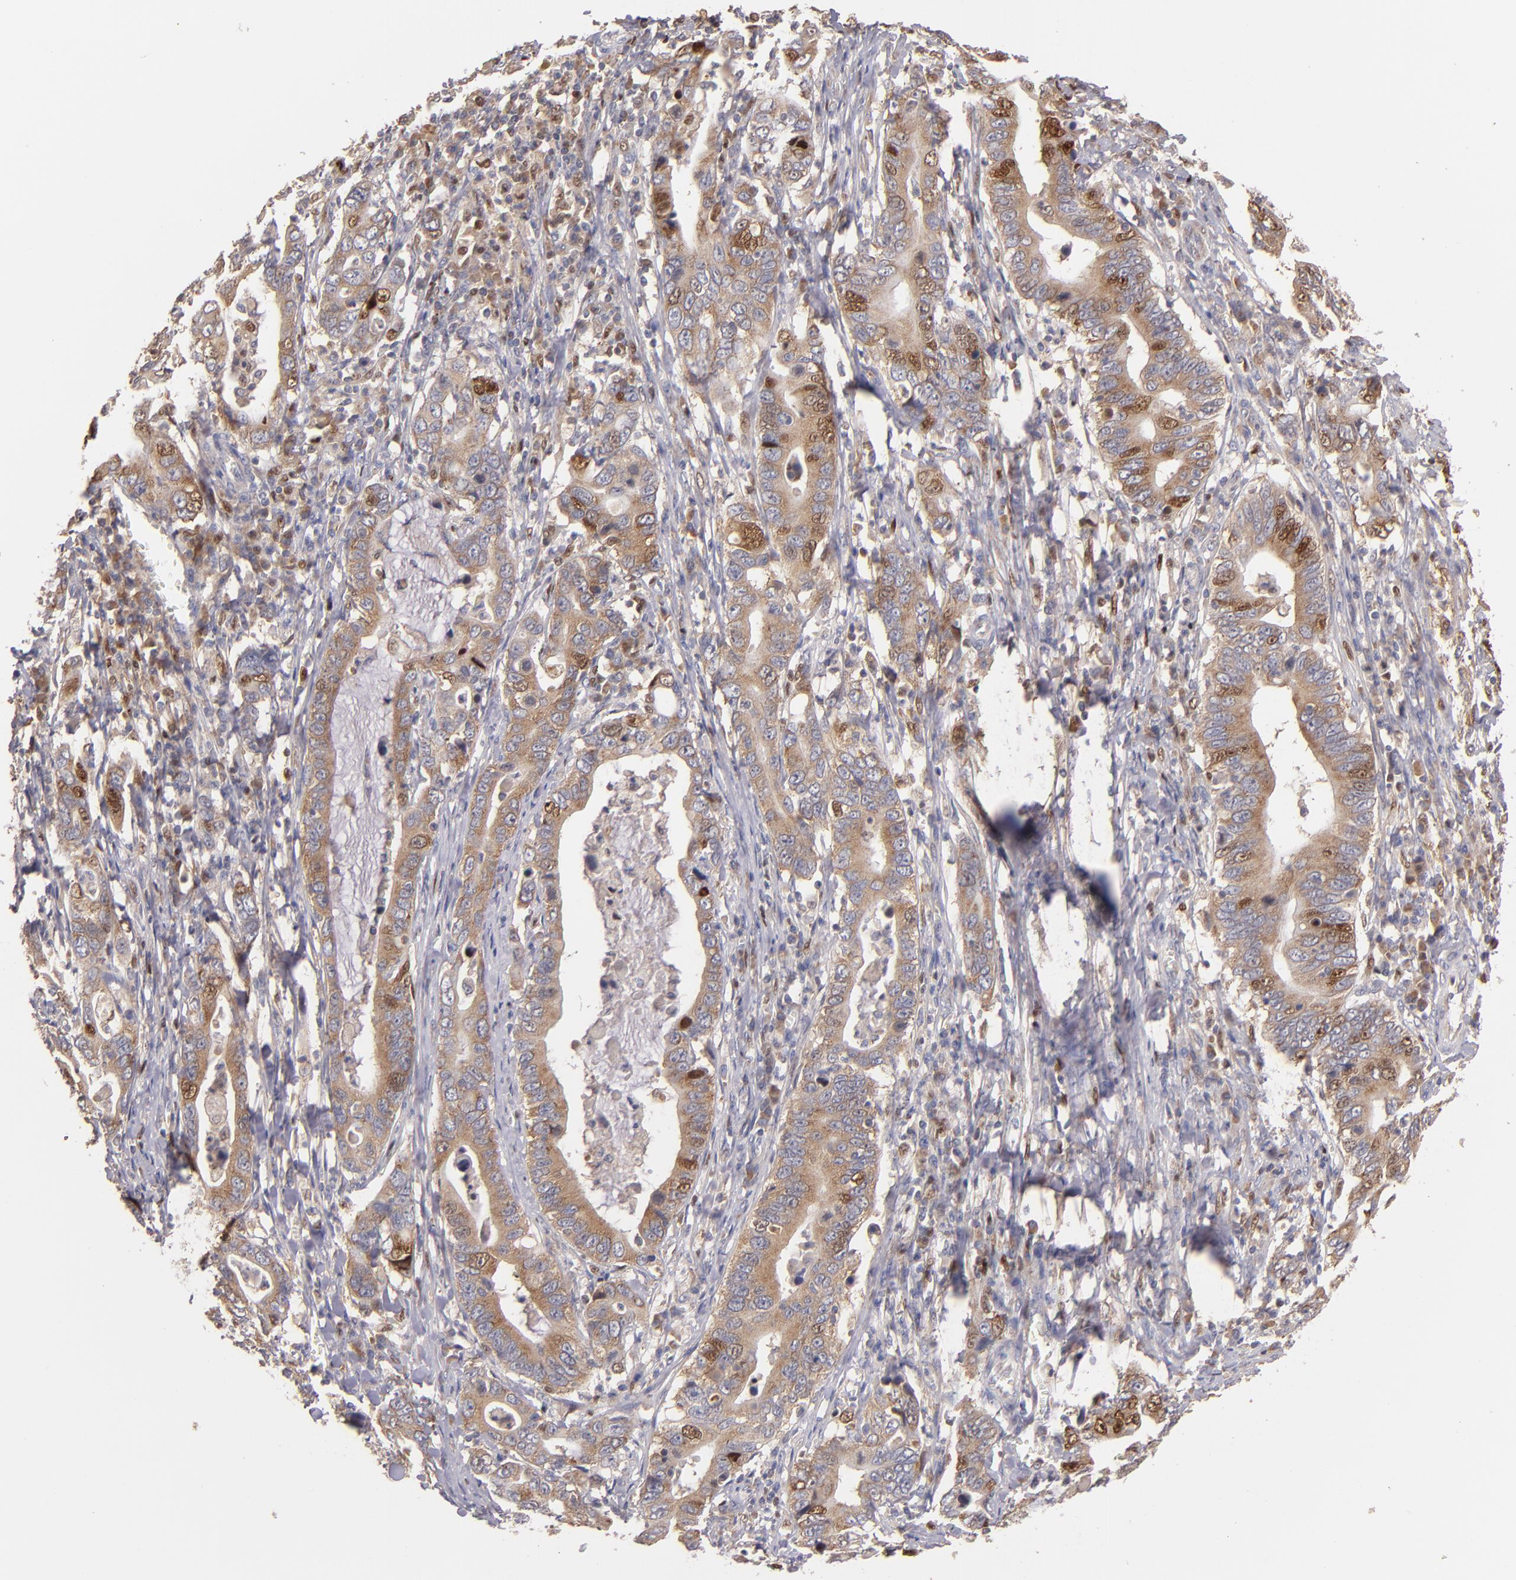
{"staining": {"intensity": "moderate", "quantity": ">75%", "location": "cytoplasmic/membranous"}, "tissue": "stomach cancer", "cell_type": "Tumor cells", "image_type": "cancer", "snomed": [{"axis": "morphology", "description": "Adenocarcinoma, NOS"}, {"axis": "topography", "description": "Stomach, upper"}], "caption": "Protein analysis of stomach cancer (adenocarcinoma) tissue exhibits moderate cytoplasmic/membranous positivity in approximately >75% of tumor cells. The staining was performed using DAB (3,3'-diaminobenzidine) to visualize the protein expression in brown, while the nuclei were stained in blue with hematoxylin (Magnification: 20x).", "gene": "UPF3B", "patient": {"sex": "male", "age": 63}}